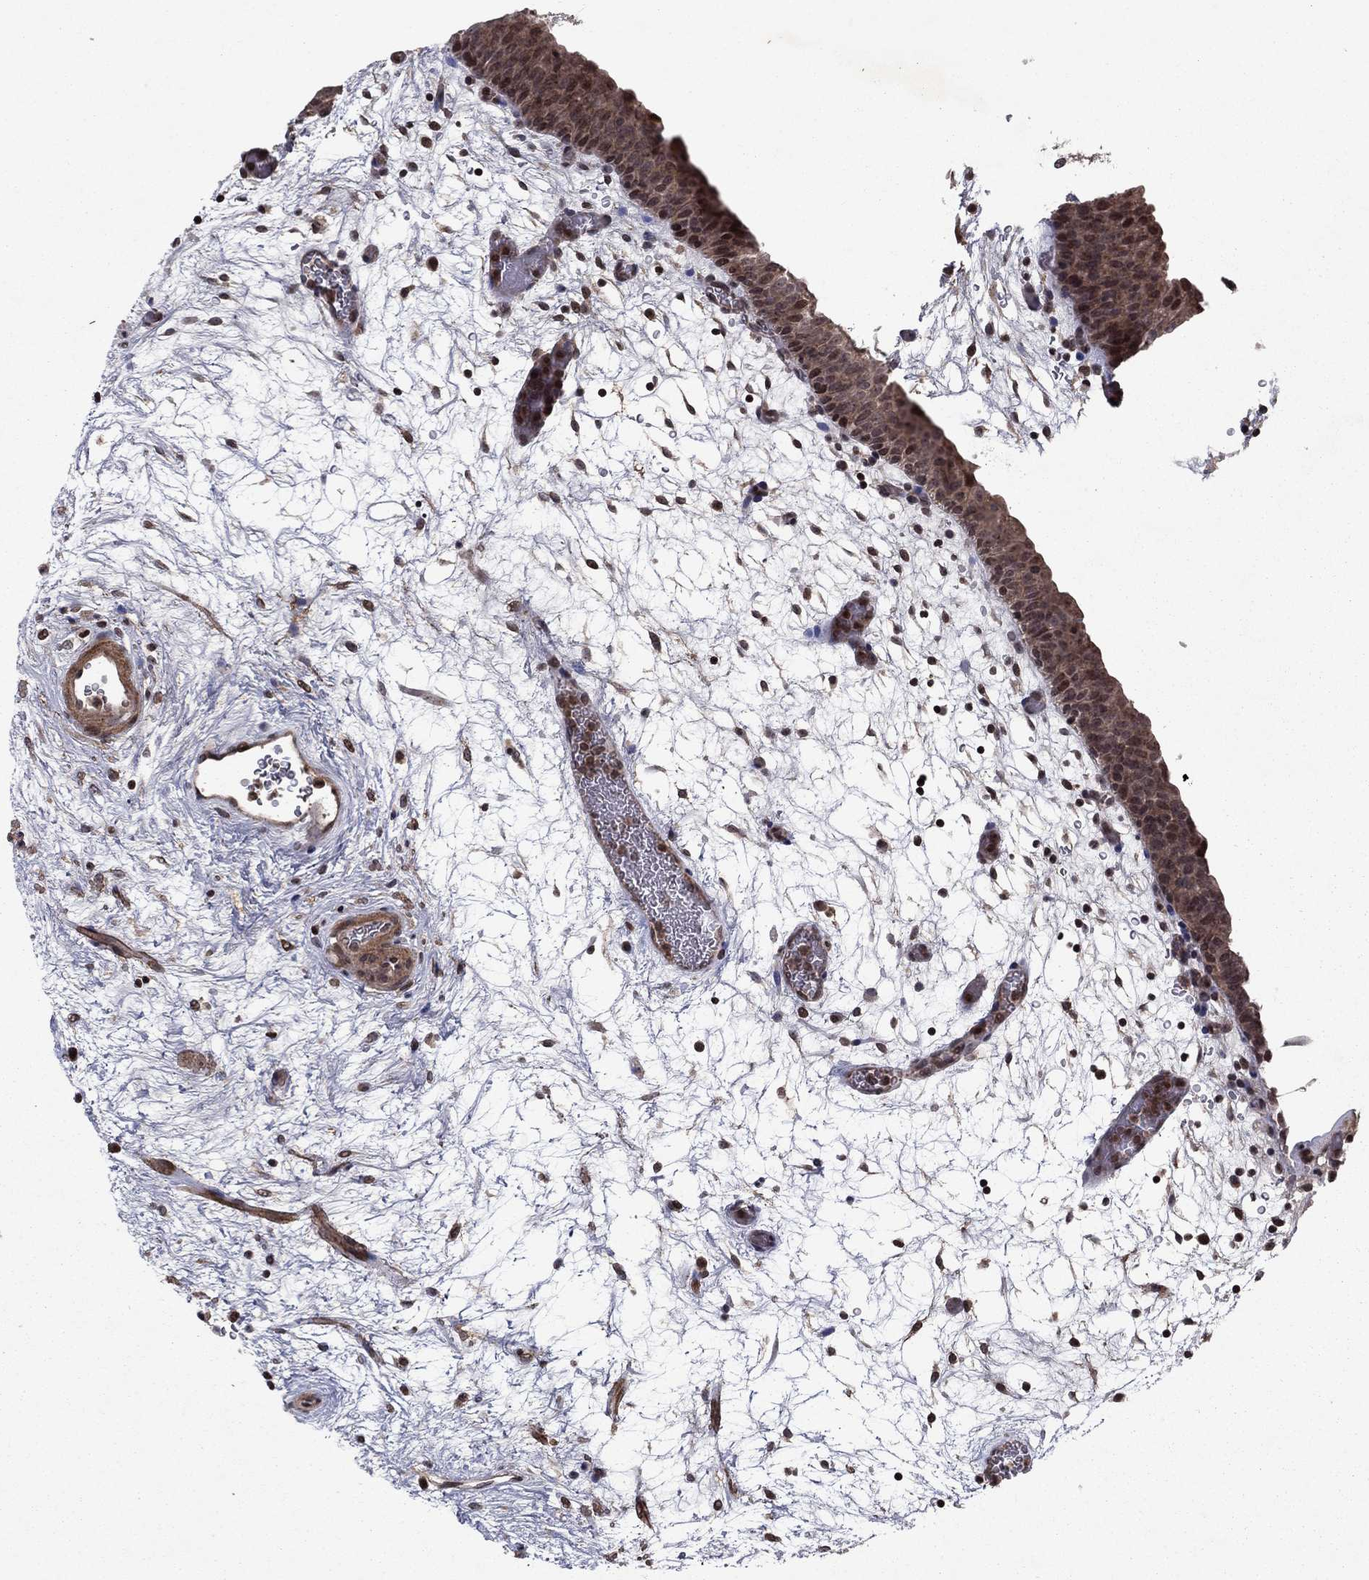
{"staining": {"intensity": "moderate", "quantity": "25%-75%", "location": "cytoplasmic/membranous,nuclear"}, "tissue": "urinary bladder", "cell_type": "Urothelial cells", "image_type": "normal", "snomed": [{"axis": "morphology", "description": "Normal tissue, NOS"}, {"axis": "topography", "description": "Urinary bladder"}], "caption": "The image reveals a brown stain indicating the presence of a protein in the cytoplasmic/membranous,nuclear of urothelial cells in urinary bladder.", "gene": "SORBS1", "patient": {"sex": "male", "age": 37}}